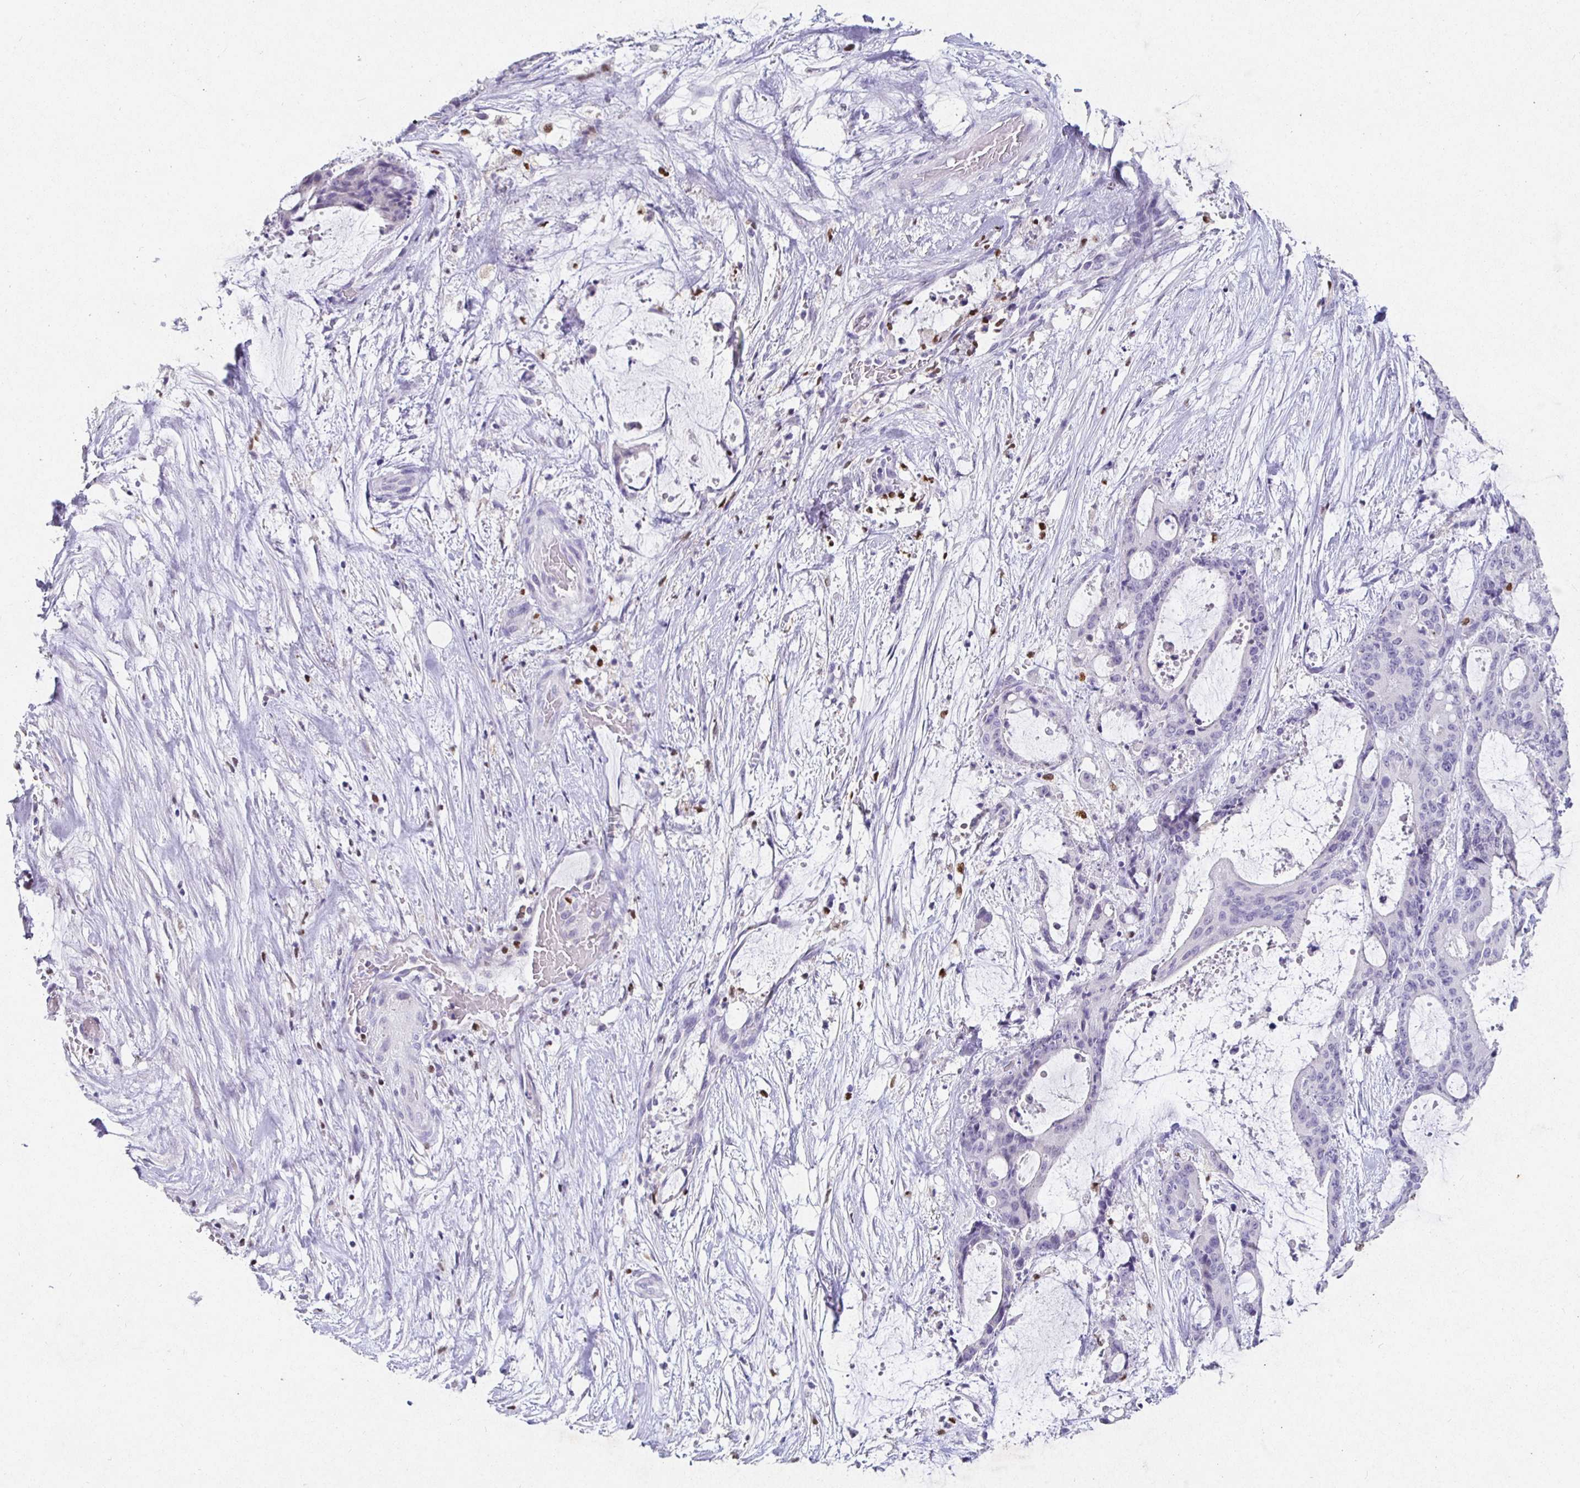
{"staining": {"intensity": "negative", "quantity": "none", "location": "none"}, "tissue": "liver cancer", "cell_type": "Tumor cells", "image_type": "cancer", "snomed": [{"axis": "morphology", "description": "Normal tissue, NOS"}, {"axis": "morphology", "description": "Cholangiocarcinoma"}, {"axis": "topography", "description": "Liver"}, {"axis": "topography", "description": "Peripheral nerve tissue"}], "caption": "Protein analysis of liver cancer displays no significant staining in tumor cells.", "gene": "SATB1", "patient": {"sex": "female", "age": 73}}